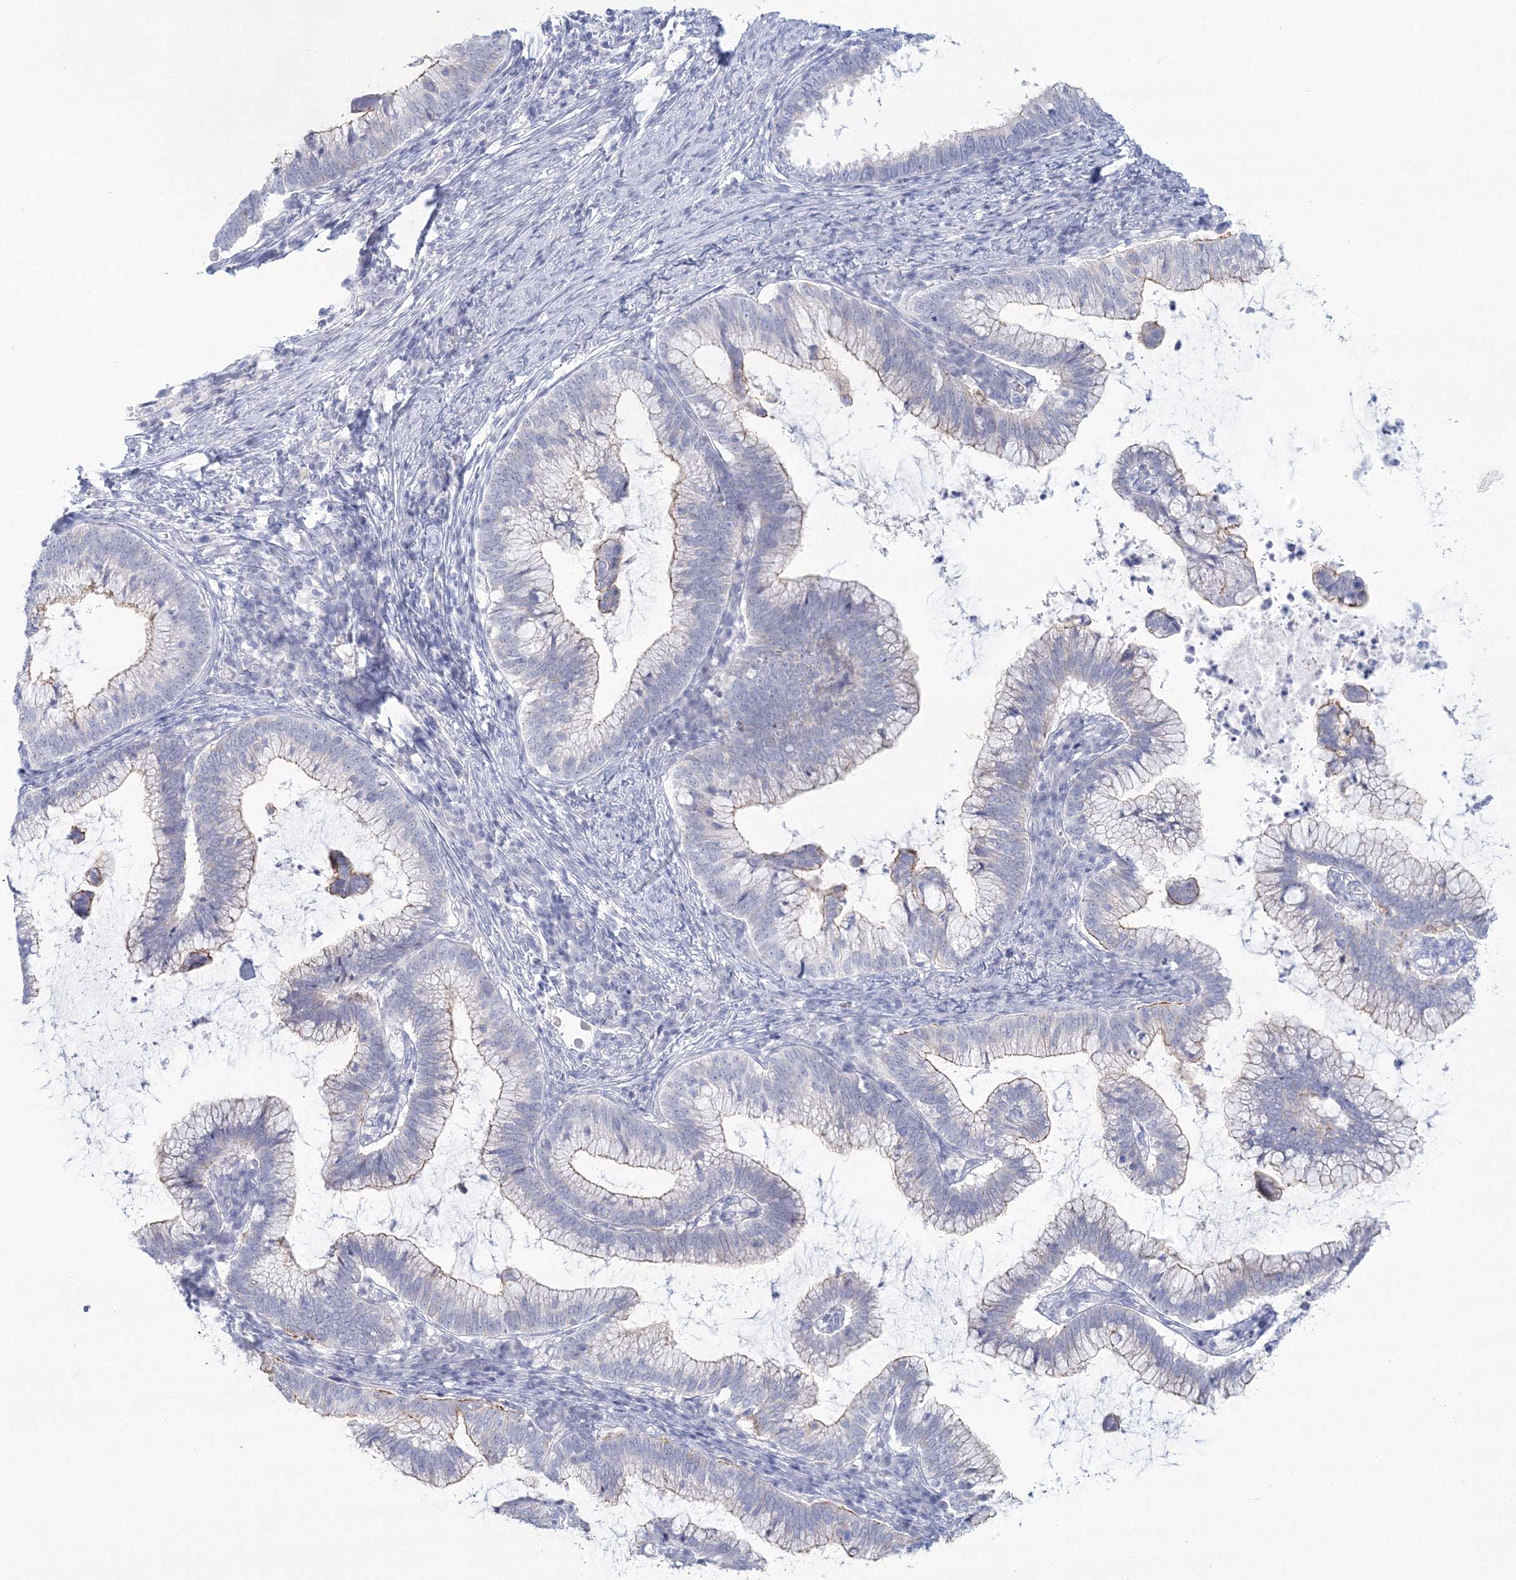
{"staining": {"intensity": "moderate", "quantity": "<25%", "location": "cytoplasmic/membranous"}, "tissue": "cervical cancer", "cell_type": "Tumor cells", "image_type": "cancer", "snomed": [{"axis": "morphology", "description": "Adenocarcinoma, NOS"}, {"axis": "topography", "description": "Cervix"}], "caption": "This micrograph exhibits immunohistochemistry (IHC) staining of adenocarcinoma (cervical), with low moderate cytoplasmic/membranous staining in about <25% of tumor cells.", "gene": "VSIG1", "patient": {"sex": "female", "age": 36}}